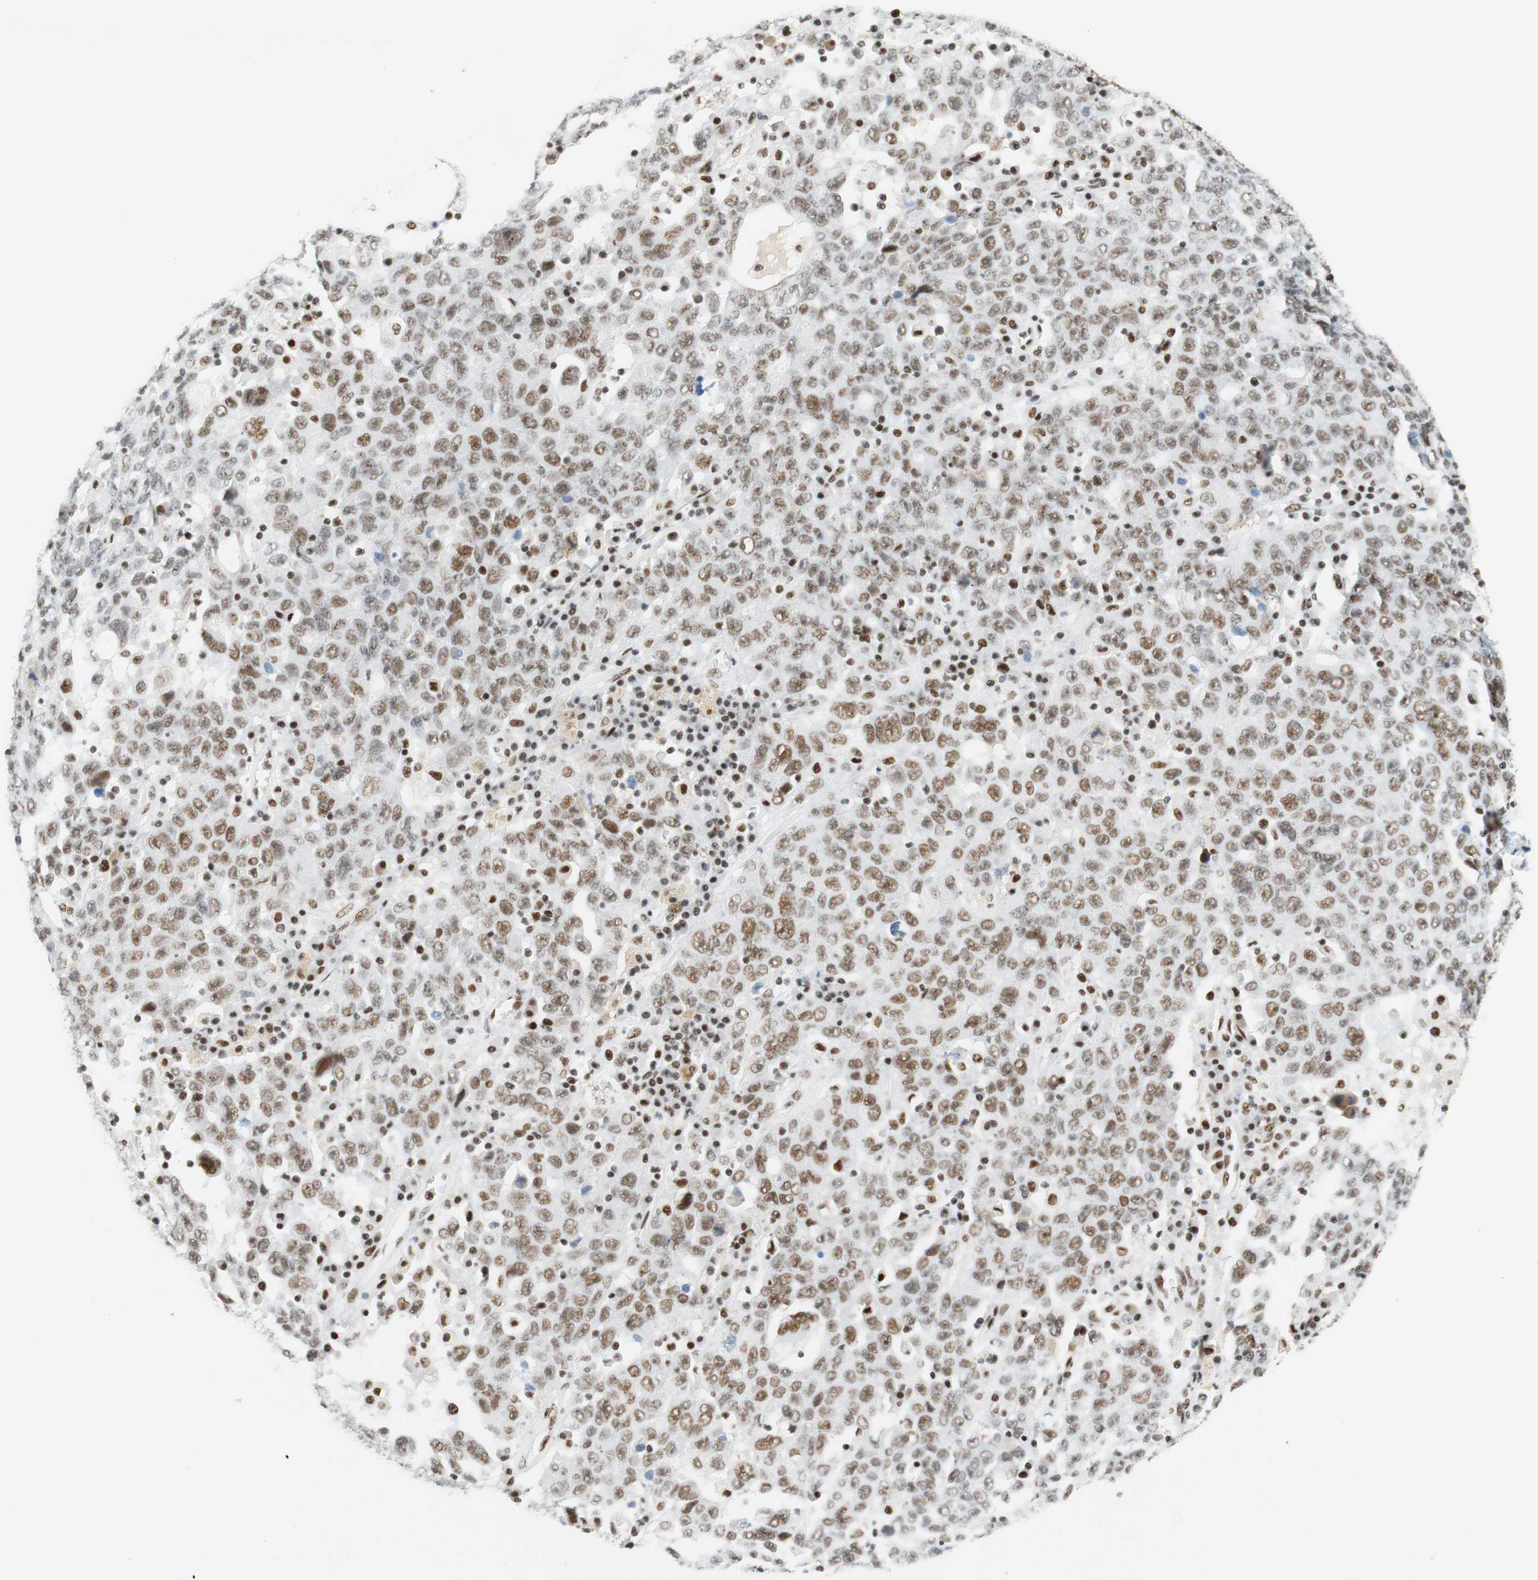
{"staining": {"intensity": "weak", "quantity": "25%-75%", "location": "nuclear"}, "tissue": "ovarian cancer", "cell_type": "Tumor cells", "image_type": "cancer", "snomed": [{"axis": "morphology", "description": "Carcinoma, endometroid"}, {"axis": "topography", "description": "Ovary"}], "caption": "Immunohistochemical staining of ovarian cancer (endometroid carcinoma) displays low levels of weak nuclear protein expression in about 25%-75% of tumor cells. (brown staining indicates protein expression, while blue staining denotes nuclei).", "gene": "RNF20", "patient": {"sex": "female", "age": 62}}